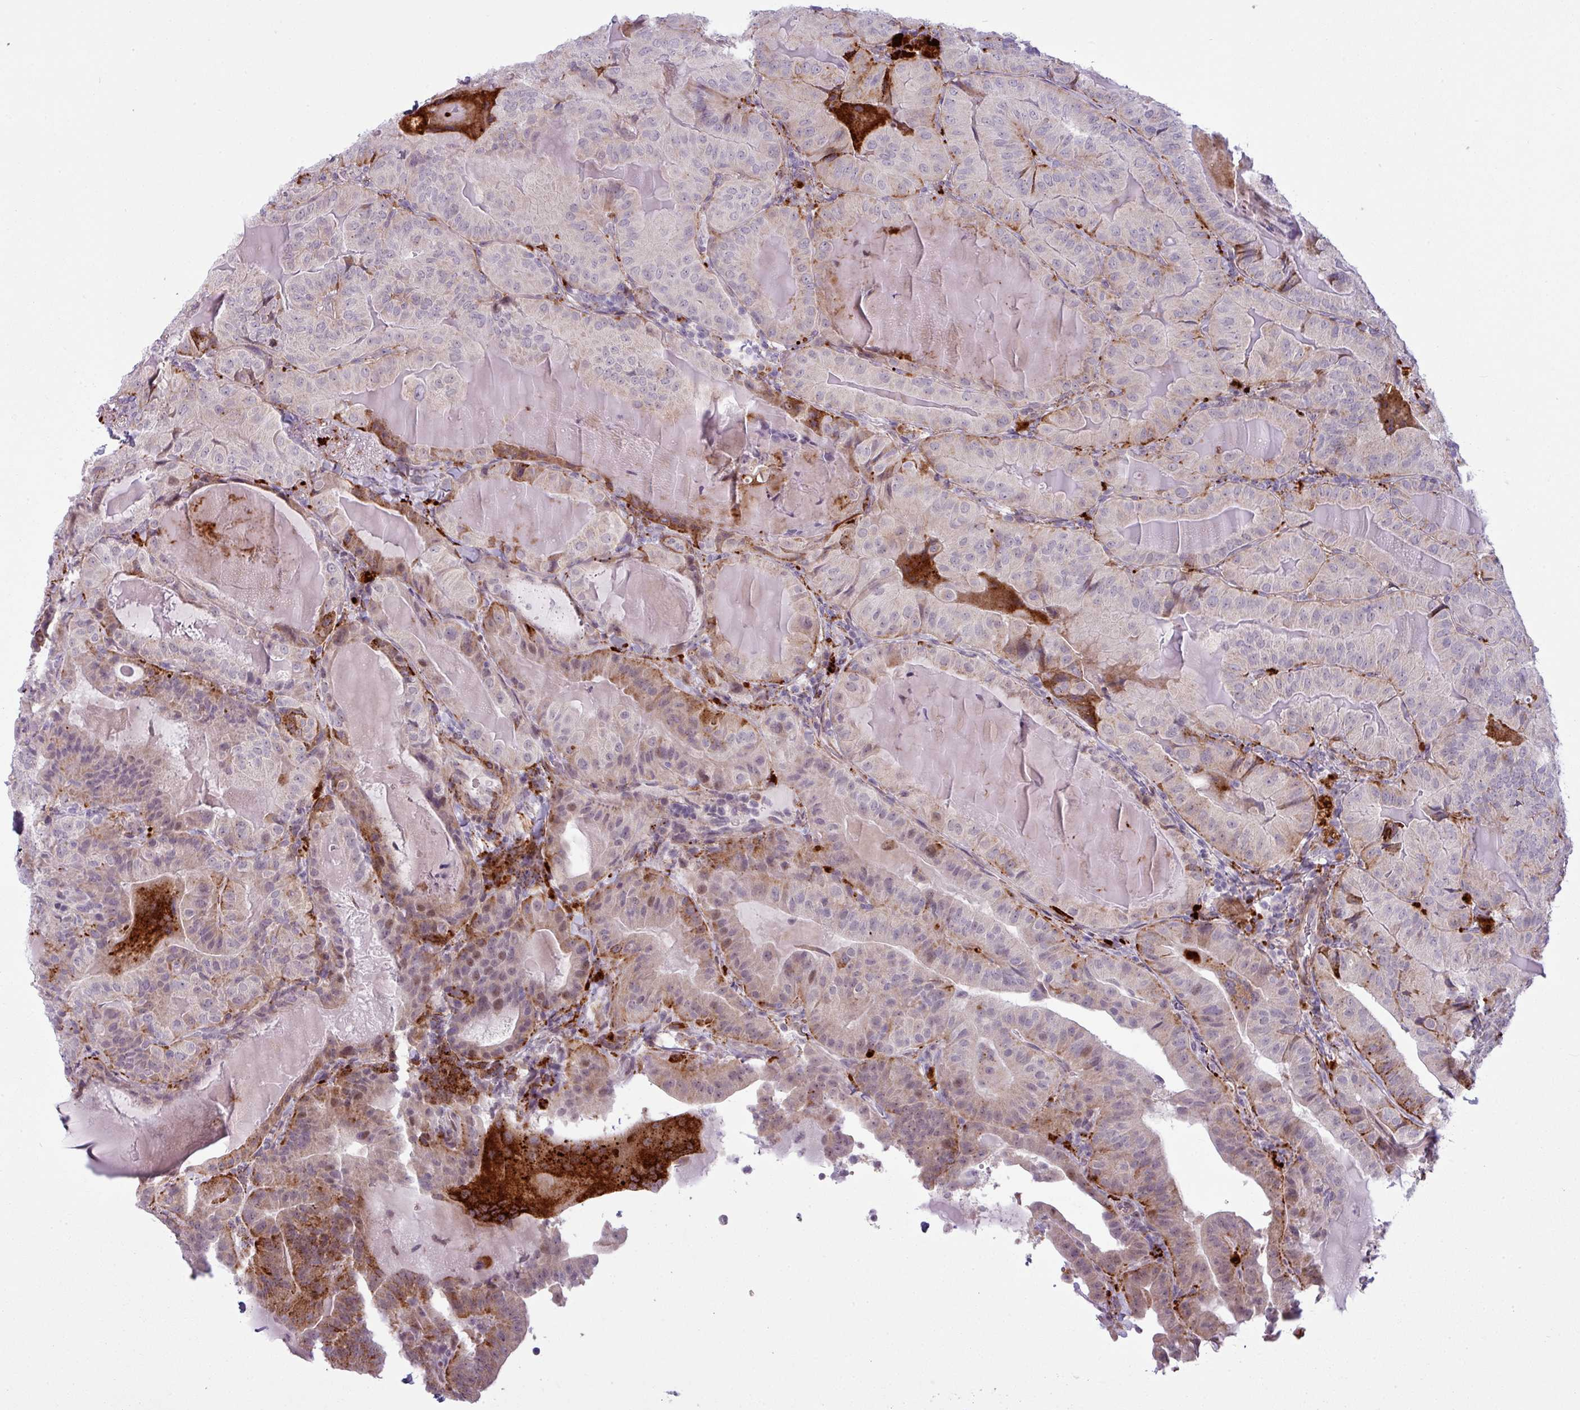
{"staining": {"intensity": "moderate", "quantity": "<25%", "location": "cytoplasmic/membranous,nuclear"}, "tissue": "thyroid cancer", "cell_type": "Tumor cells", "image_type": "cancer", "snomed": [{"axis": "morphology", "description": "Papillary adenocarcinoma, NOS"}, {"axis": "topography", "description": "Thyroid gland"}], "caption": "Thyroid papillary adenocarcinoma stained for a protein (brown) demonstrates moderate cytoplasmic/membranous and nuclear positive positivity in approximately <25% of tumor cells.", "gene": "MAP7D2", "patient": {"sex": "female", "age": 68}}